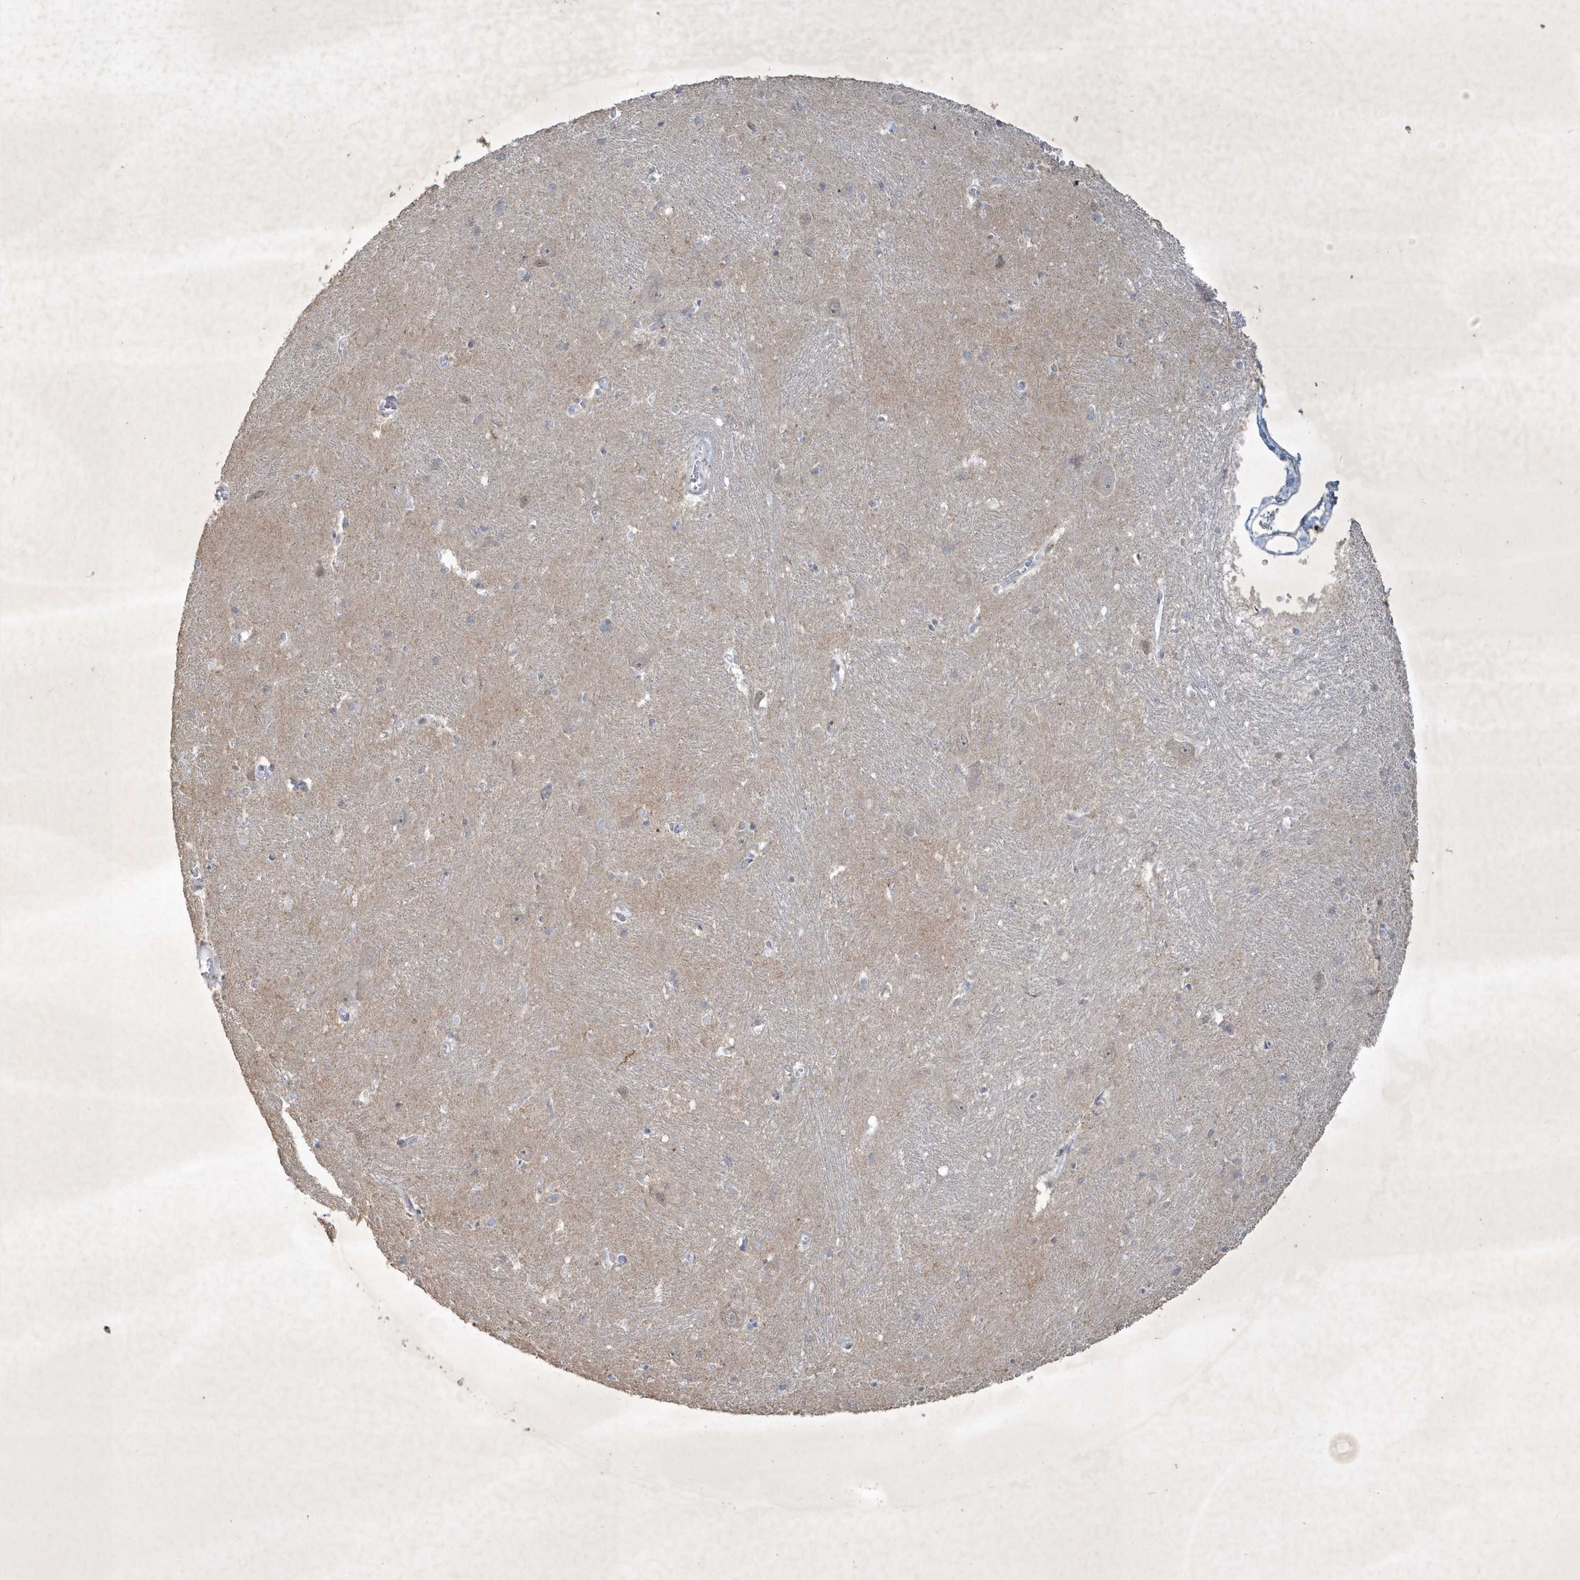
{"staining": {"intensity": "negative", "quantity": "none", "location": "none"}, "tissue": "caudate", "cell_type": "Glial cells", "image_type": "normal", "snomed": [{"axis": "morphology", "description": "Normal tissue, NOS"}, {"axis": "topography", "description": "Lateral ventricle wall"}], "caption": "Immunohistochemistry (IHC) of unremarkable human caudate demonstrates no staining in glial cells. (DAB IHC, high magnification).", "gene": "ZBTB9", "patient": {"sex": "male", "age": 37}}